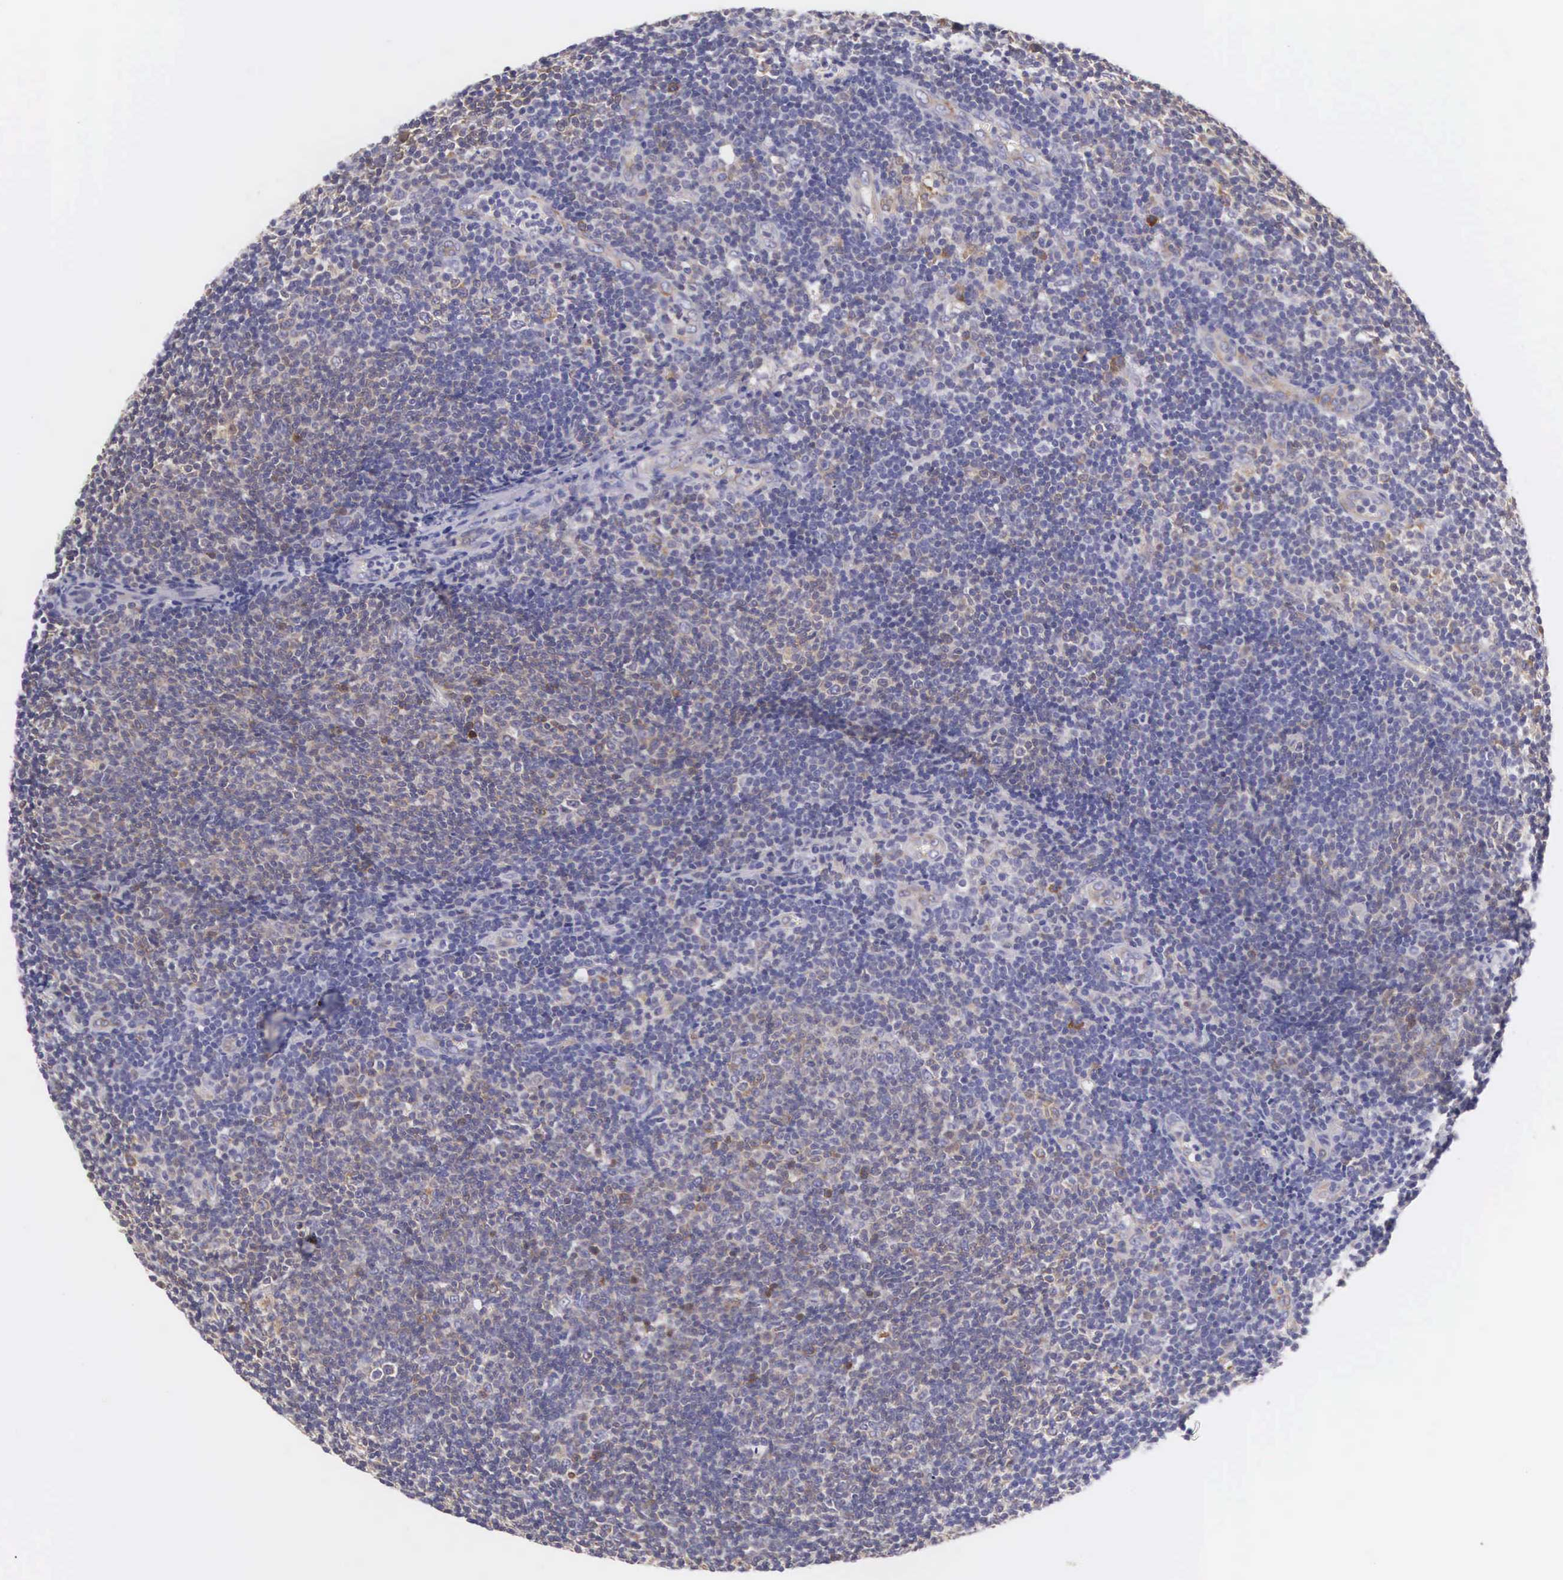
{"staining": {"intensity": "negative", "quantity": "none", "location": "none"}, "tissue": "lymphoma", "cell_type": "Tumor cells", "image_type": "cancer", "snomed": [{"axis": "morphology", "description": "Malignant lymphoma, non-Hodgkin's type, Low grade"}, {"axis": "topography", "description": "Lymph node"}], "caption": "High magnification brightfield microscopy of lymphoma stained with DAB (3,3'-diaminobenzidine) (brown) and counterstained with hematoxylin (blue): tumor cells show no significant positivity. (Brightfield microscopy of DAB (3,3'-diaminobenzidine) immunohistochemistry at high magnification).", "gene": "OSBPL3", "patient": {"sex": "male", "age": 49}}